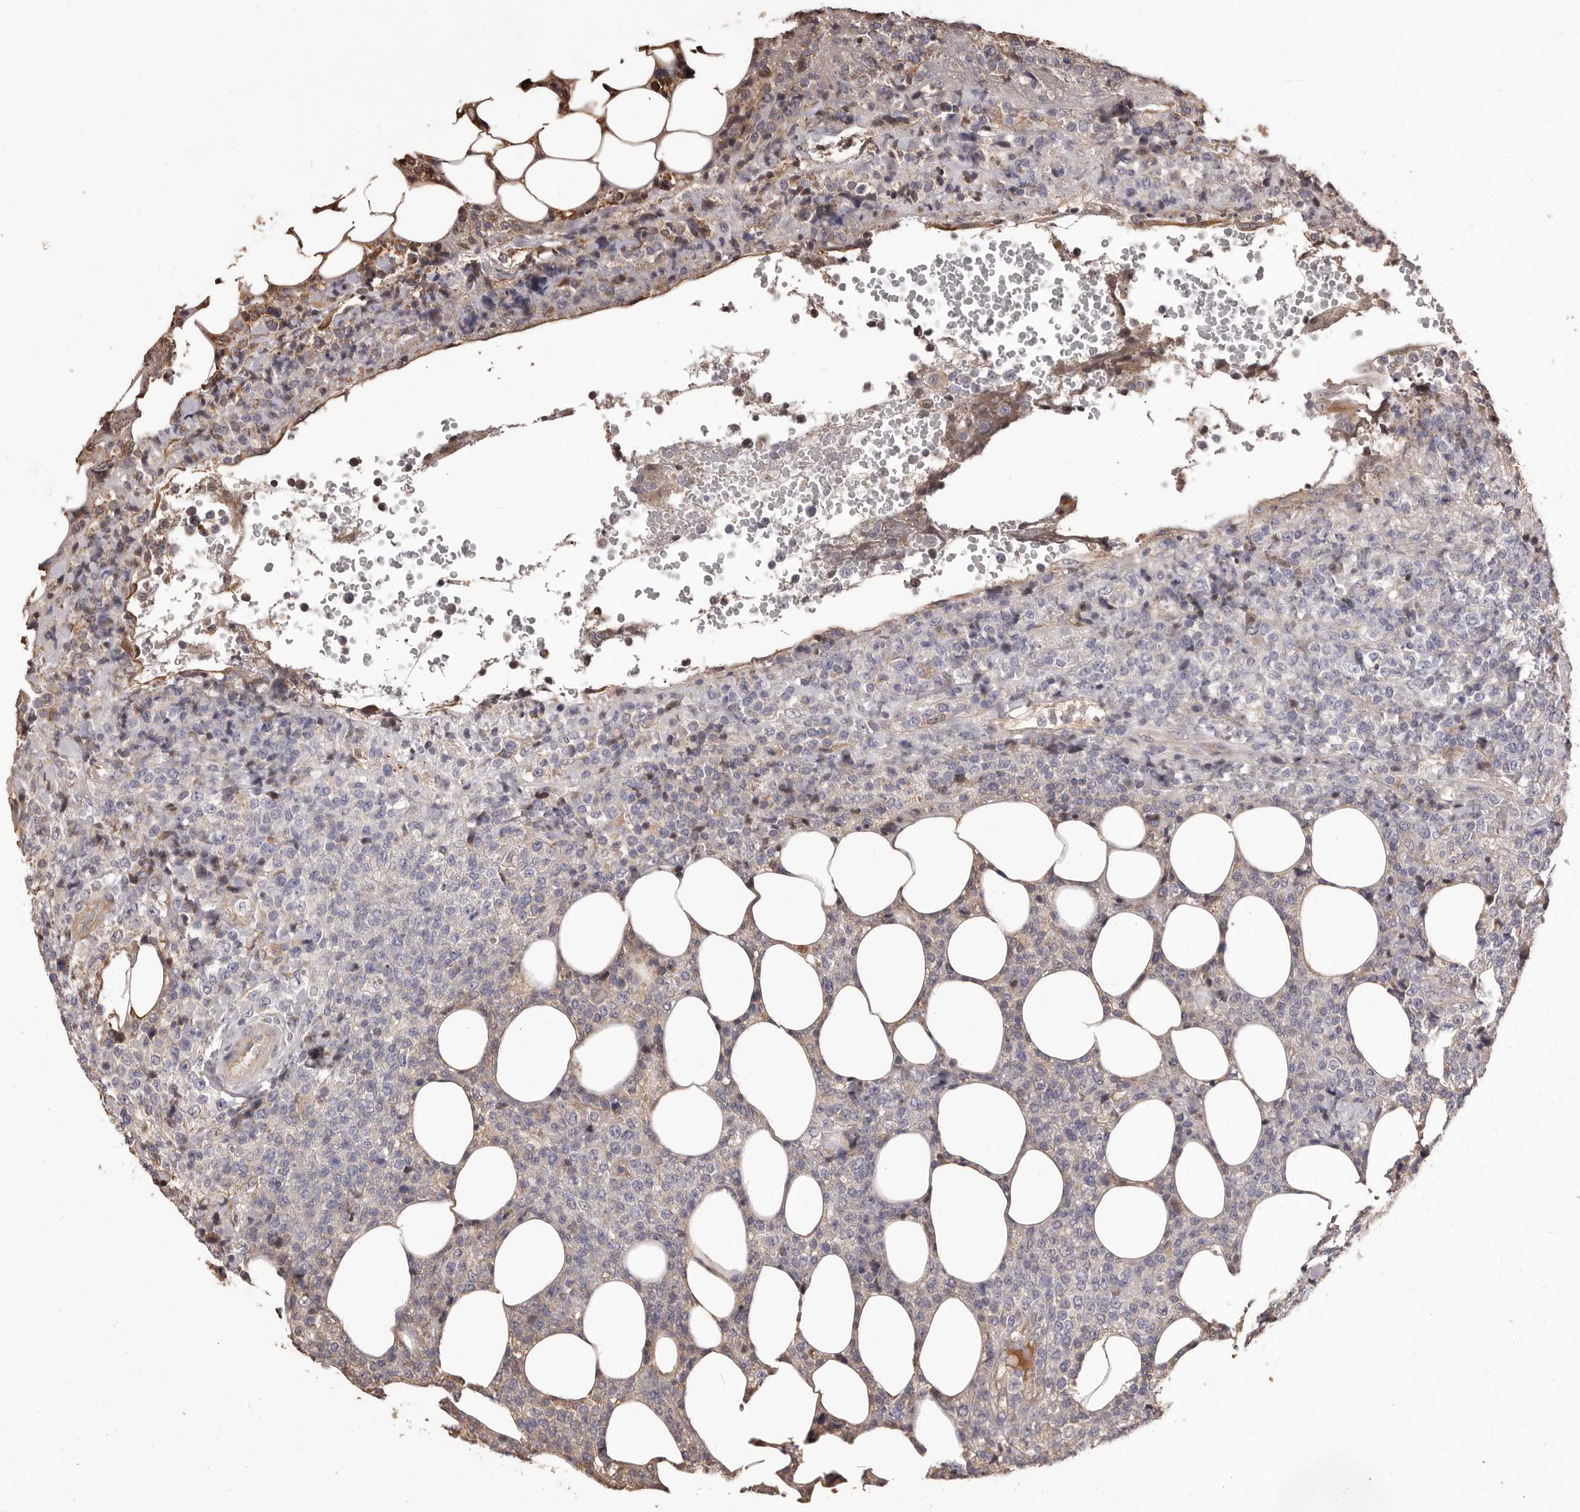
{"staining": {"intensity": "negative", "quantity": "none", "location": "none"}, "tissue": "lymphoma", "cell_type": "Tumor cells", "image_type": "cancer", "snomed": [{"axis": "morphology", "description": "Malignant lymphoma, non-Hodgkin's type, High grade"}, {"axis": "topography", "description": "Lymph node"}], "caption": "Immunohistochemistry (IHC) photomicrograph of neoplastic tissue: lymphoma stained with DAB (3,3'-diaminobenzidine) reveals no significant protein staining in tumor cells.", "gene": "ALPK1", "patient": {"sex": "male", "age": 13}}